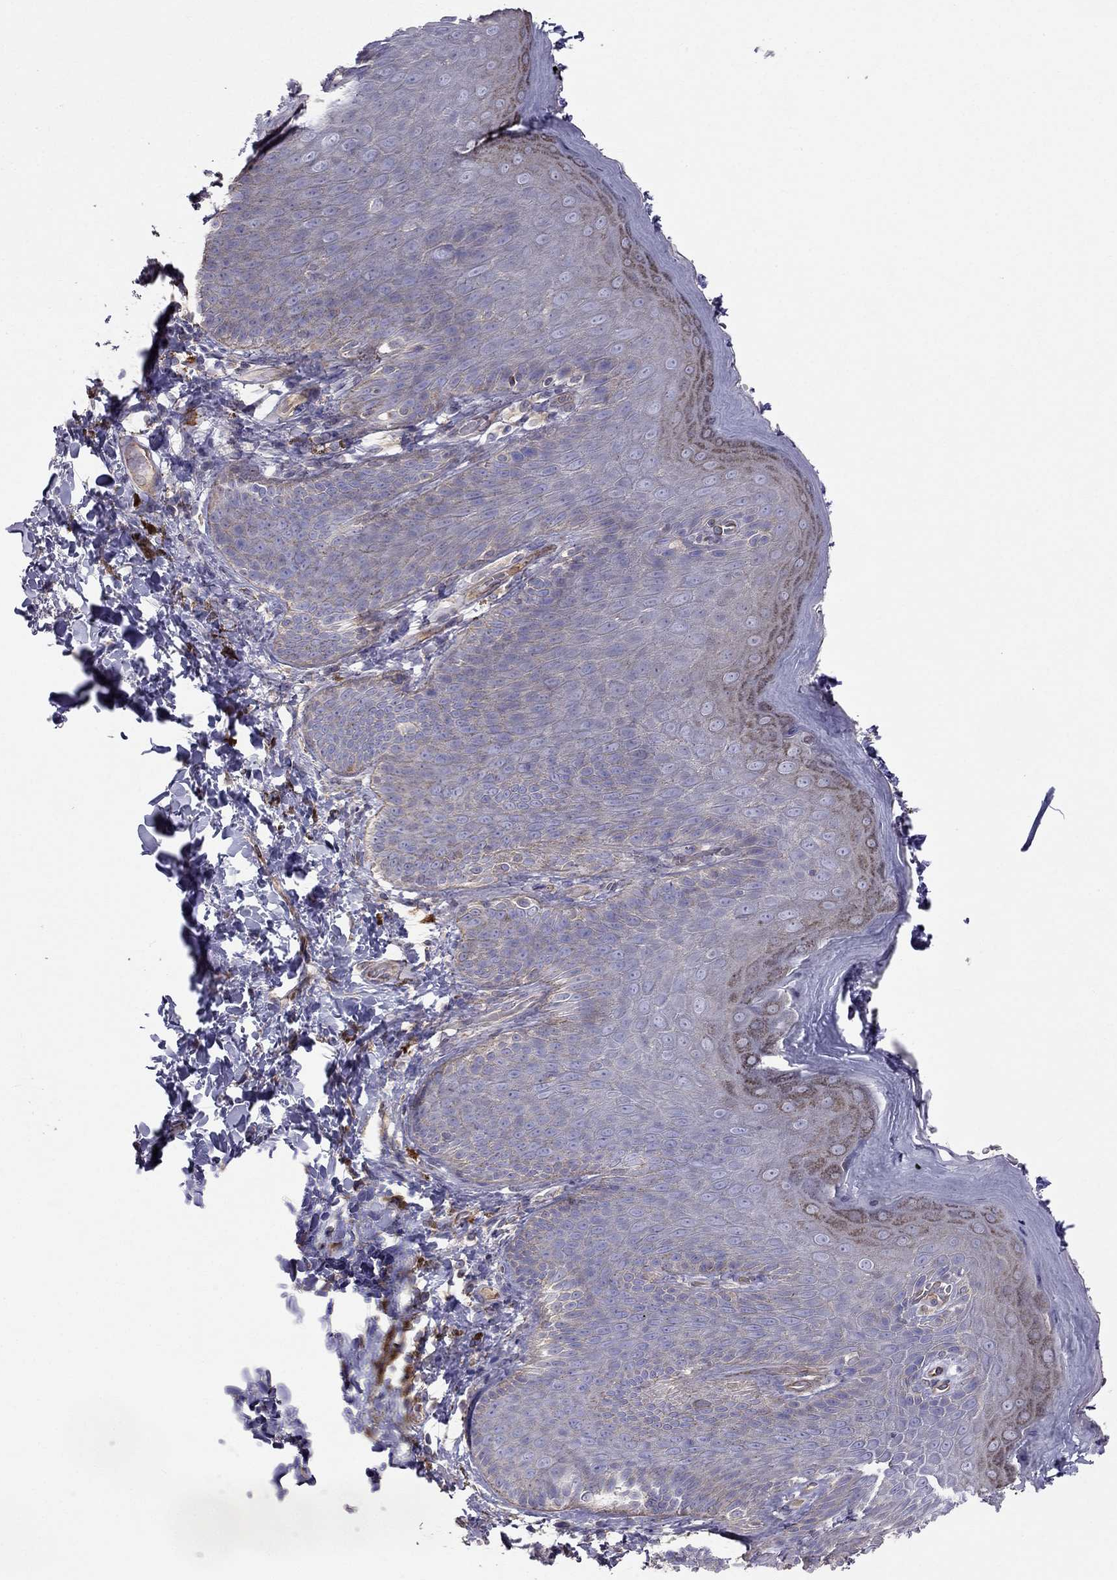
{"staining": {"intensity": "moderate", "quantity": "<25%", "location": "cytoplasmic/membranous"}, "tissue": "skin", "cell_type": "Epidermal cells", "image_type": "normal", "snomed": [{"axis": "morphology", "description": "Normal tissue, NOS"}, {"axis": "topography", "description": "Anal"}], "caption": "Protein expression analysis of unremarkable skin exhibits moderate cytoplasmic/membranous expression in about <25% of epidermal cells.", "gene": "ENOX1", "patient": {"sex": "male", "age": 53}}